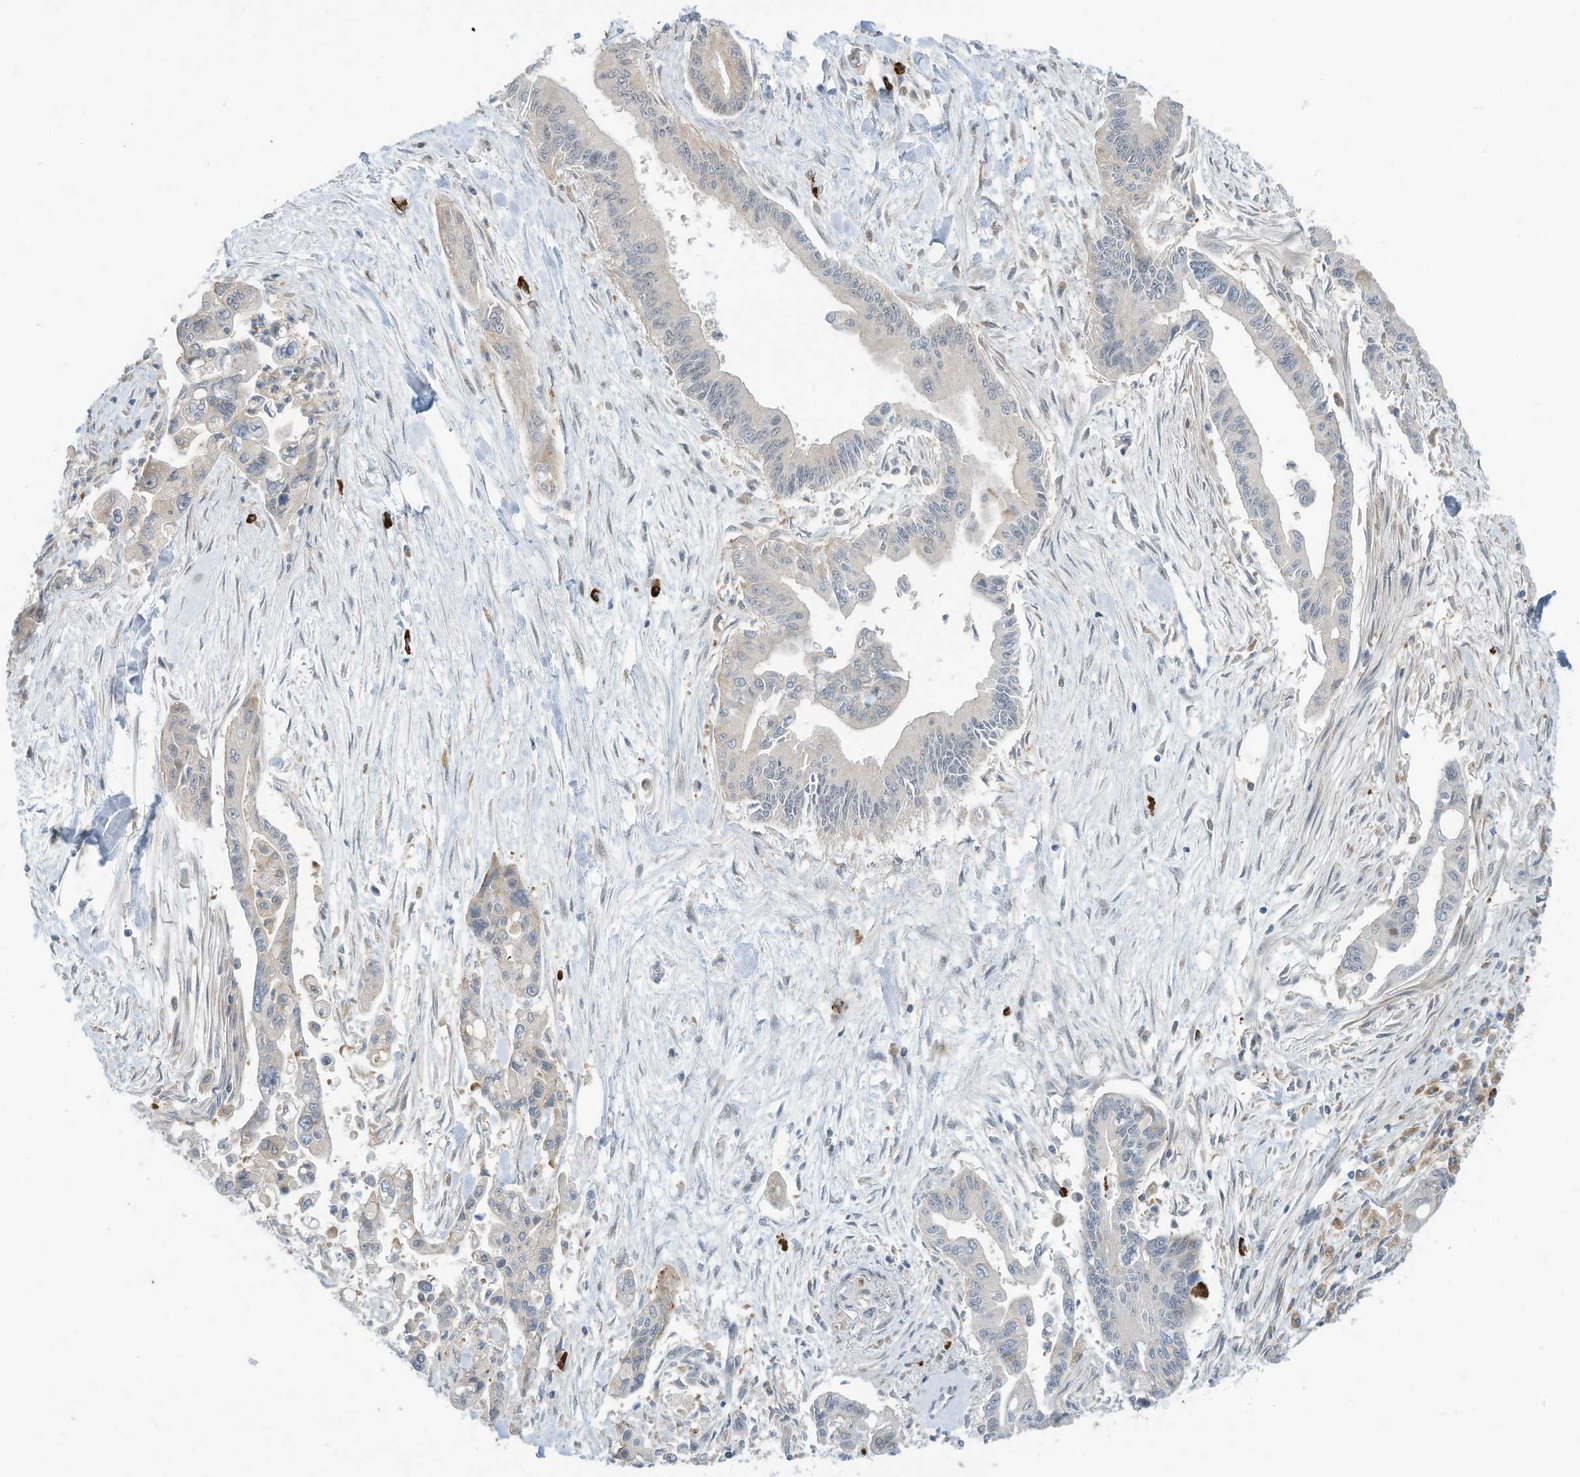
{"staining": {"intensity": "negative", "quantity": "none", "location": "none"}, "tissue": "pancreatic cancer", "cell_type": "Tumor cells", "image_type": "cancer", "snomed": [{"axis": "morphology", "description": "Adenocarcinoma, NOS"}, {"axis": "topography", "description": "Pancreas"}], "caption": "DAB immunohistochemical staining of human pancreatic cancer (adenocarcinoma) displays no significant expression in tumor cells. (Immunohistochemistry (ihc), brightfield microscopy, high magnification).", "gene": "DZIP3", "patient": {"sex": "male", "age": 70}}